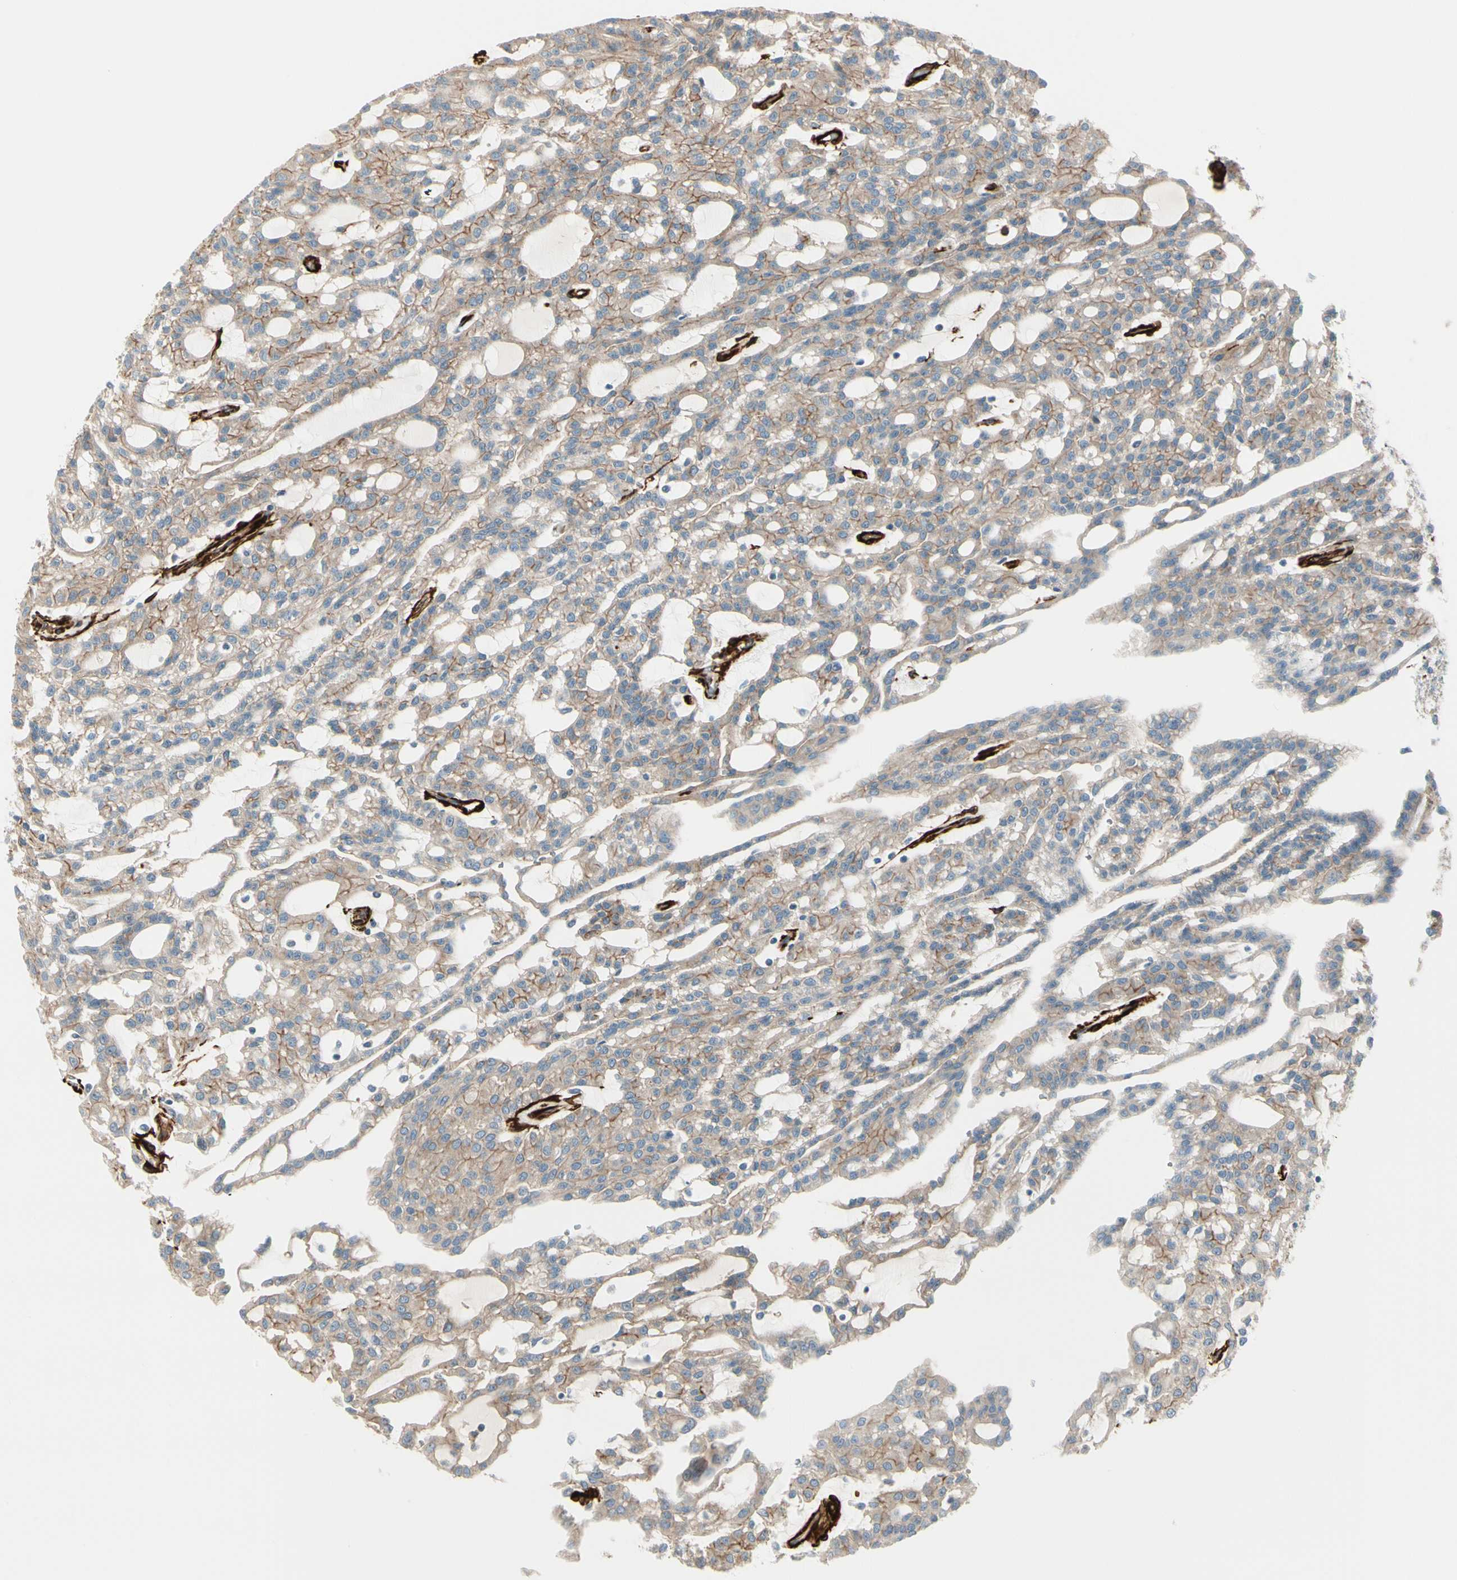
{"staining": {"intensity": "moderate", "quantity": ">75%", "location": "cytoplasmic/membranous"}, "tissue": "renal cancer", "cell_type": "Tumor cells", "image_type": "cancer", "snomed": [{"axis": "morphology", "description": "Adenocarcinoma, NOS"}, {"axis": "topography", "description": "Kidney"}], "caption": "Protein staining of adenocarcinoma (renal) tissue reveals moderate cytoplasmic/membranous positivity in approximately >75% of tumor cells.", "gene": "CALD1", "patient": {"sex": "male", "age": 63}}